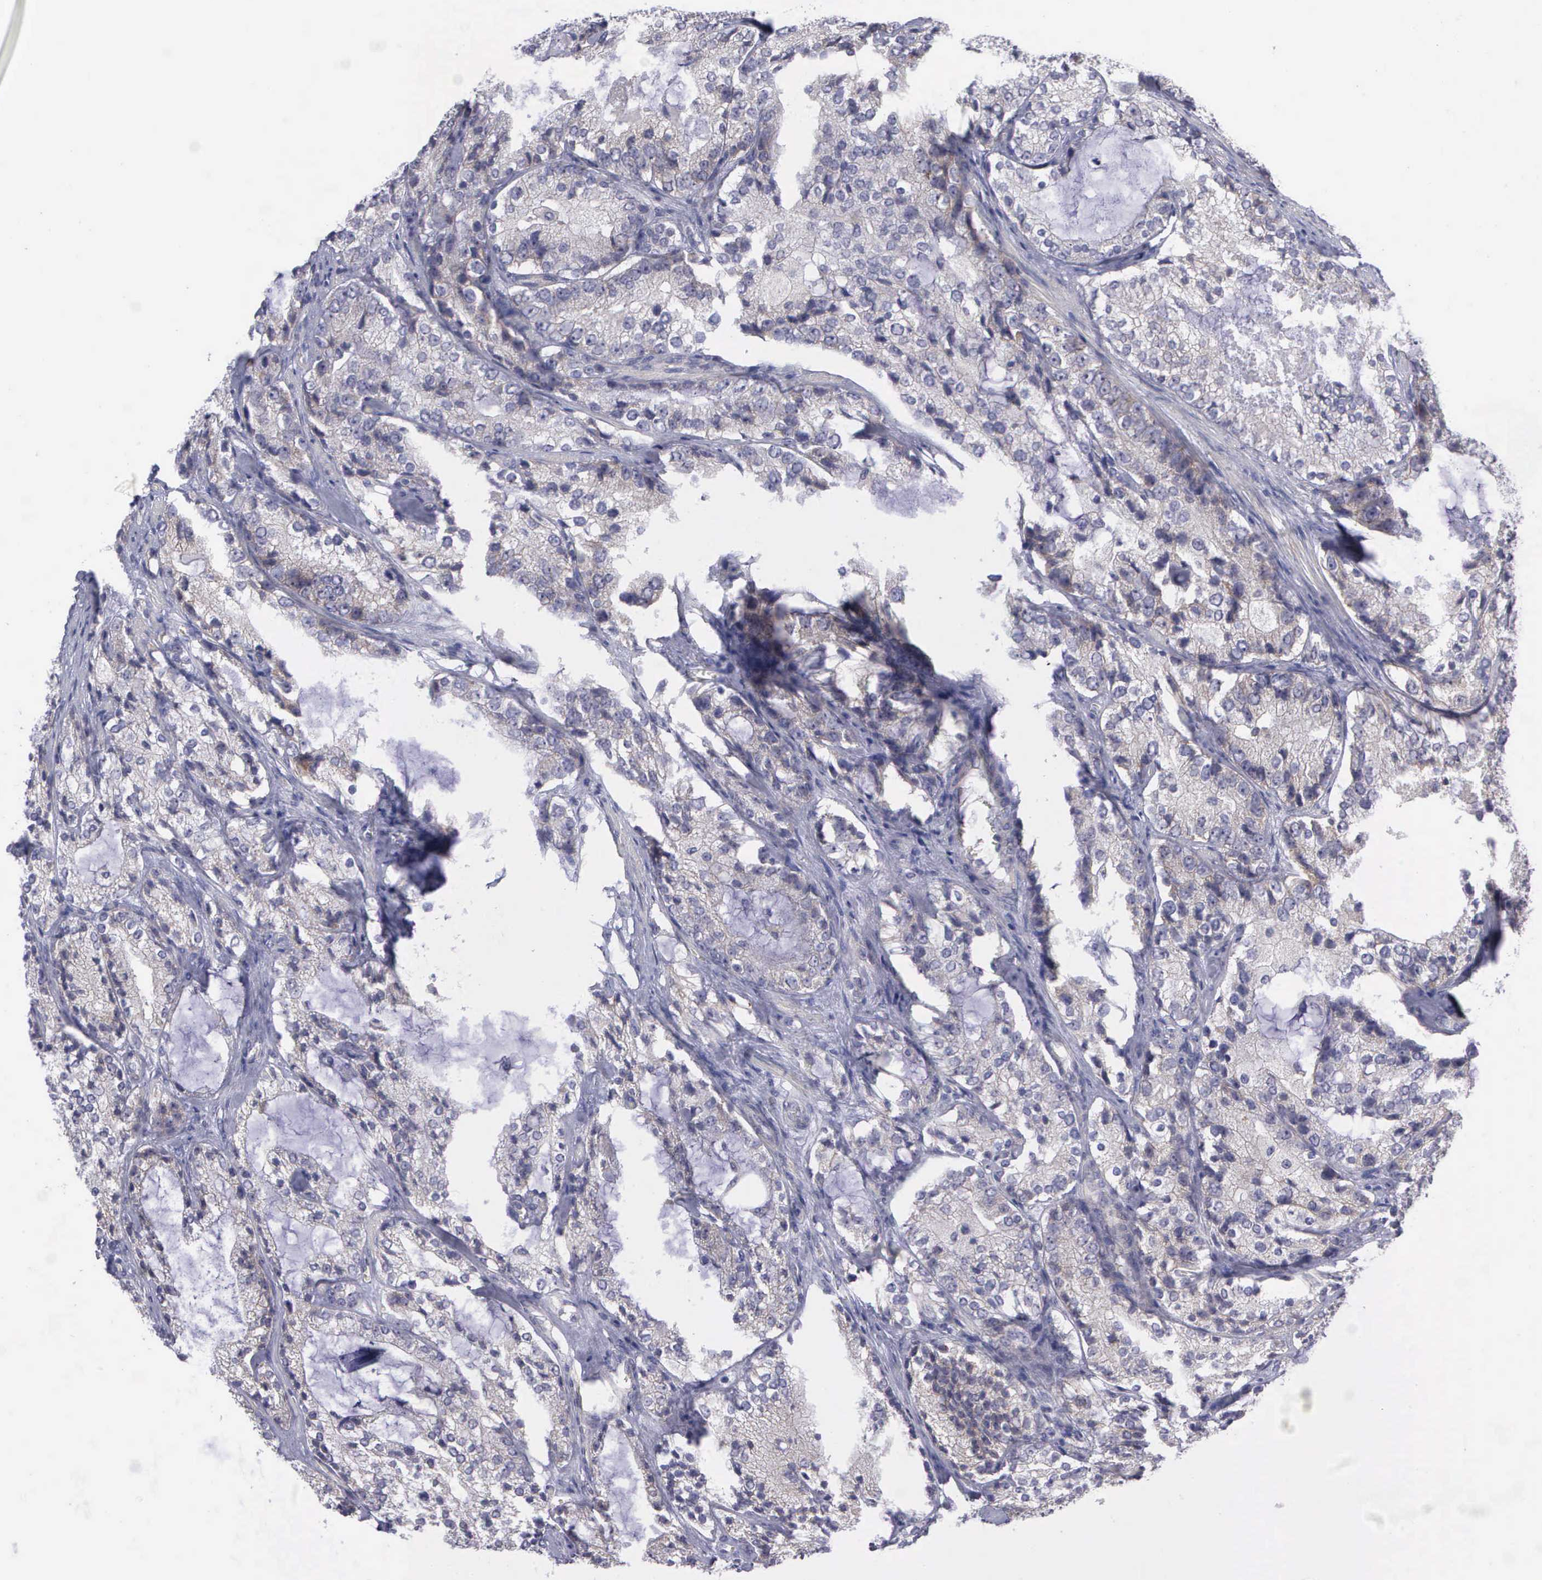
{"staining": {"intensity": "negative", "quantity": "none", "location": "none"}, "tissue": "prostate cancer", "cell_type": "Tumor cells", "image_type": "cancer", "snomed": [{"axis": "morphology", "description": "Adenocarcinoma, High grade"}, {"axis": "topography", "description": "Prostate"}], "caption": "Tumor cells are negative for brown protein staining in adenocarcinoma (high-grade) (prostate). (Stains: DAB immunohistochemistry with hematoxylin counter stain, Microscopy: brightfield microscopy at high magnification).", "gene": "MICAL3", "patient": {"sex": "male", "age": 63}}